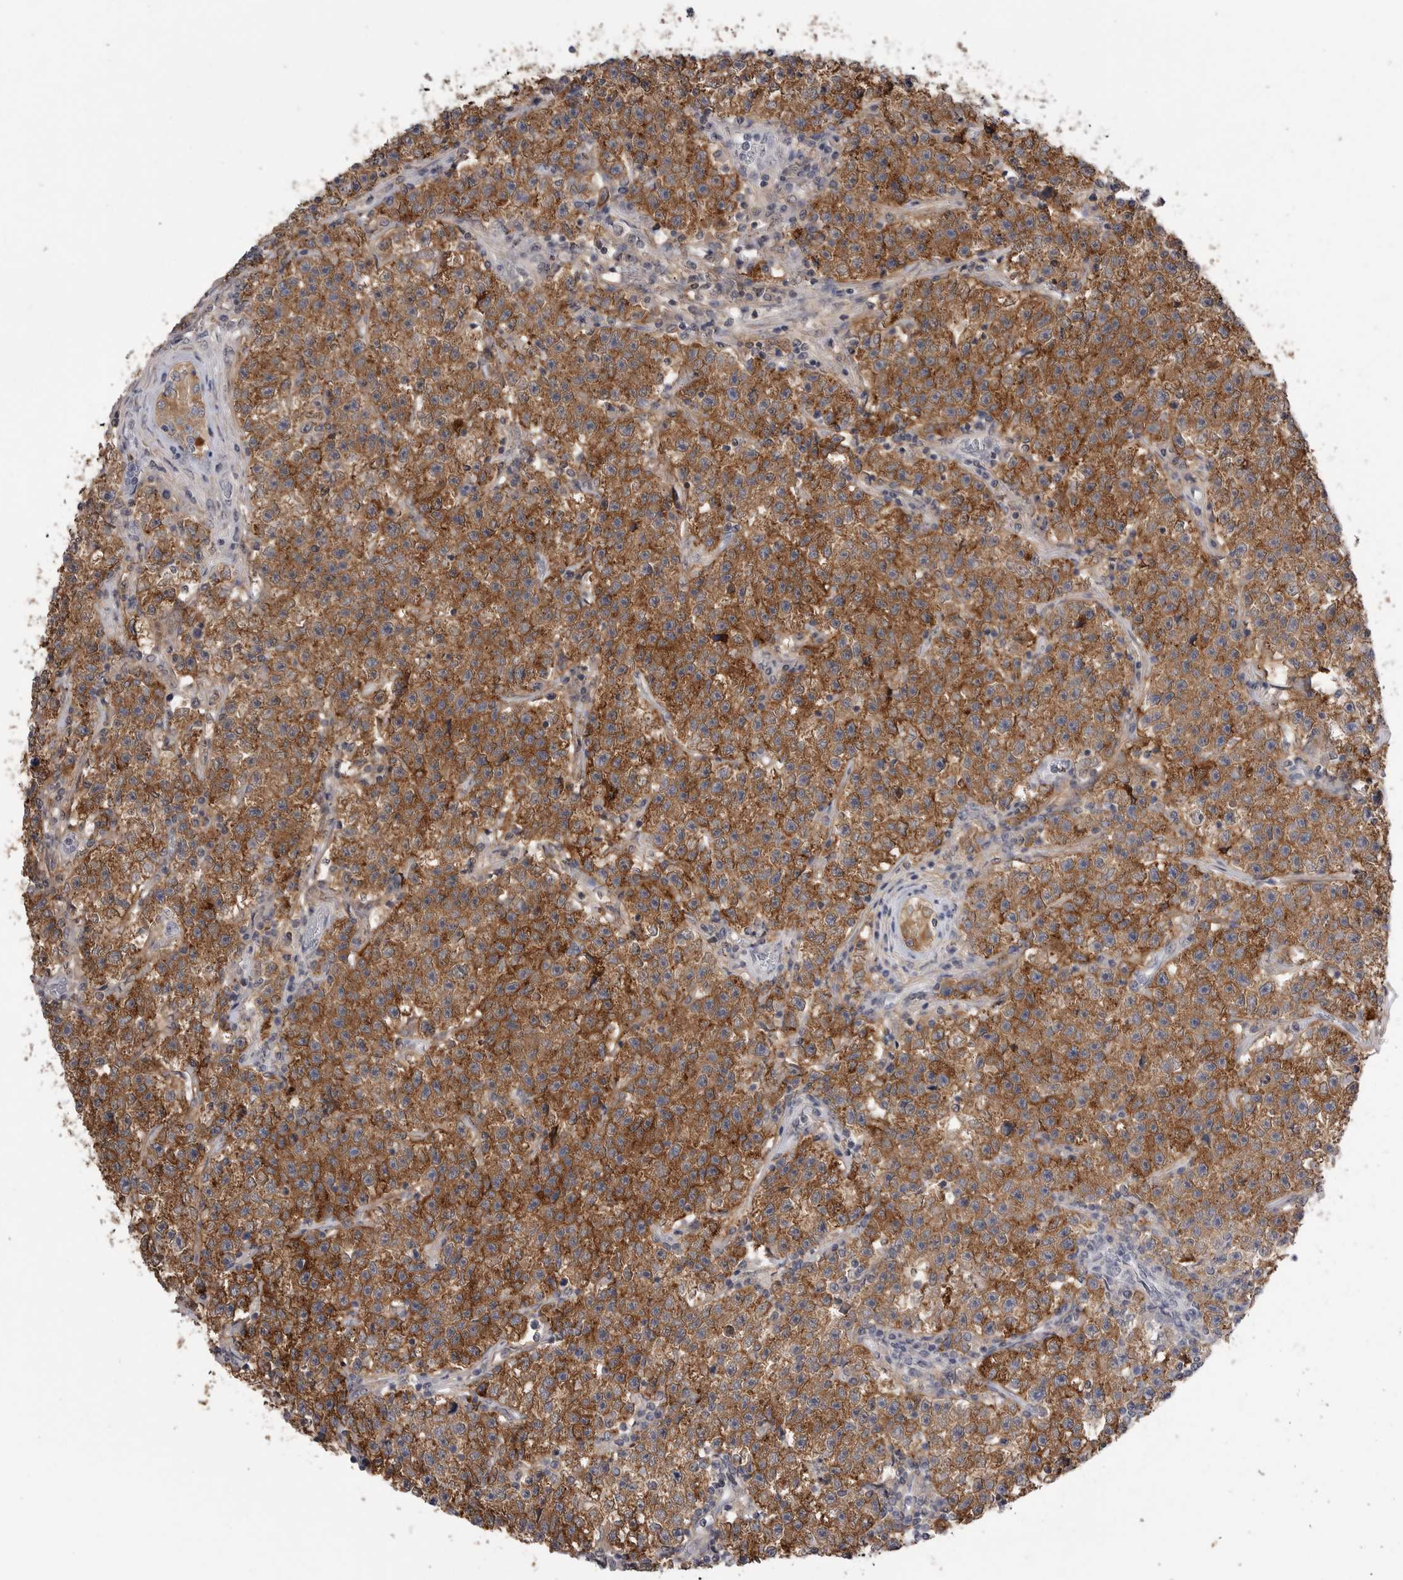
{"staining": {"intensity": "strong", "quantity": ">75%", "location": "cytoplasmic/membranous"}, "tissue": "testis cancer", "cell_type": "Tumor cells", "image_type": "cancer", "snomed": [{"axis": "morphology", "description": "Seminoma, NOS"}, {"axis": "topography", "description": "Testis"}], "caption": "Testis cancer stained with DAB immunohistochemistry shows high levels of strong cytoplasmic/membranous positivity in about >75% of tumor cells. (IHC, brightfield microscopy, high magnification).", "gene": "AKAP12", "patient": {"sex": "male", "age": 22}}